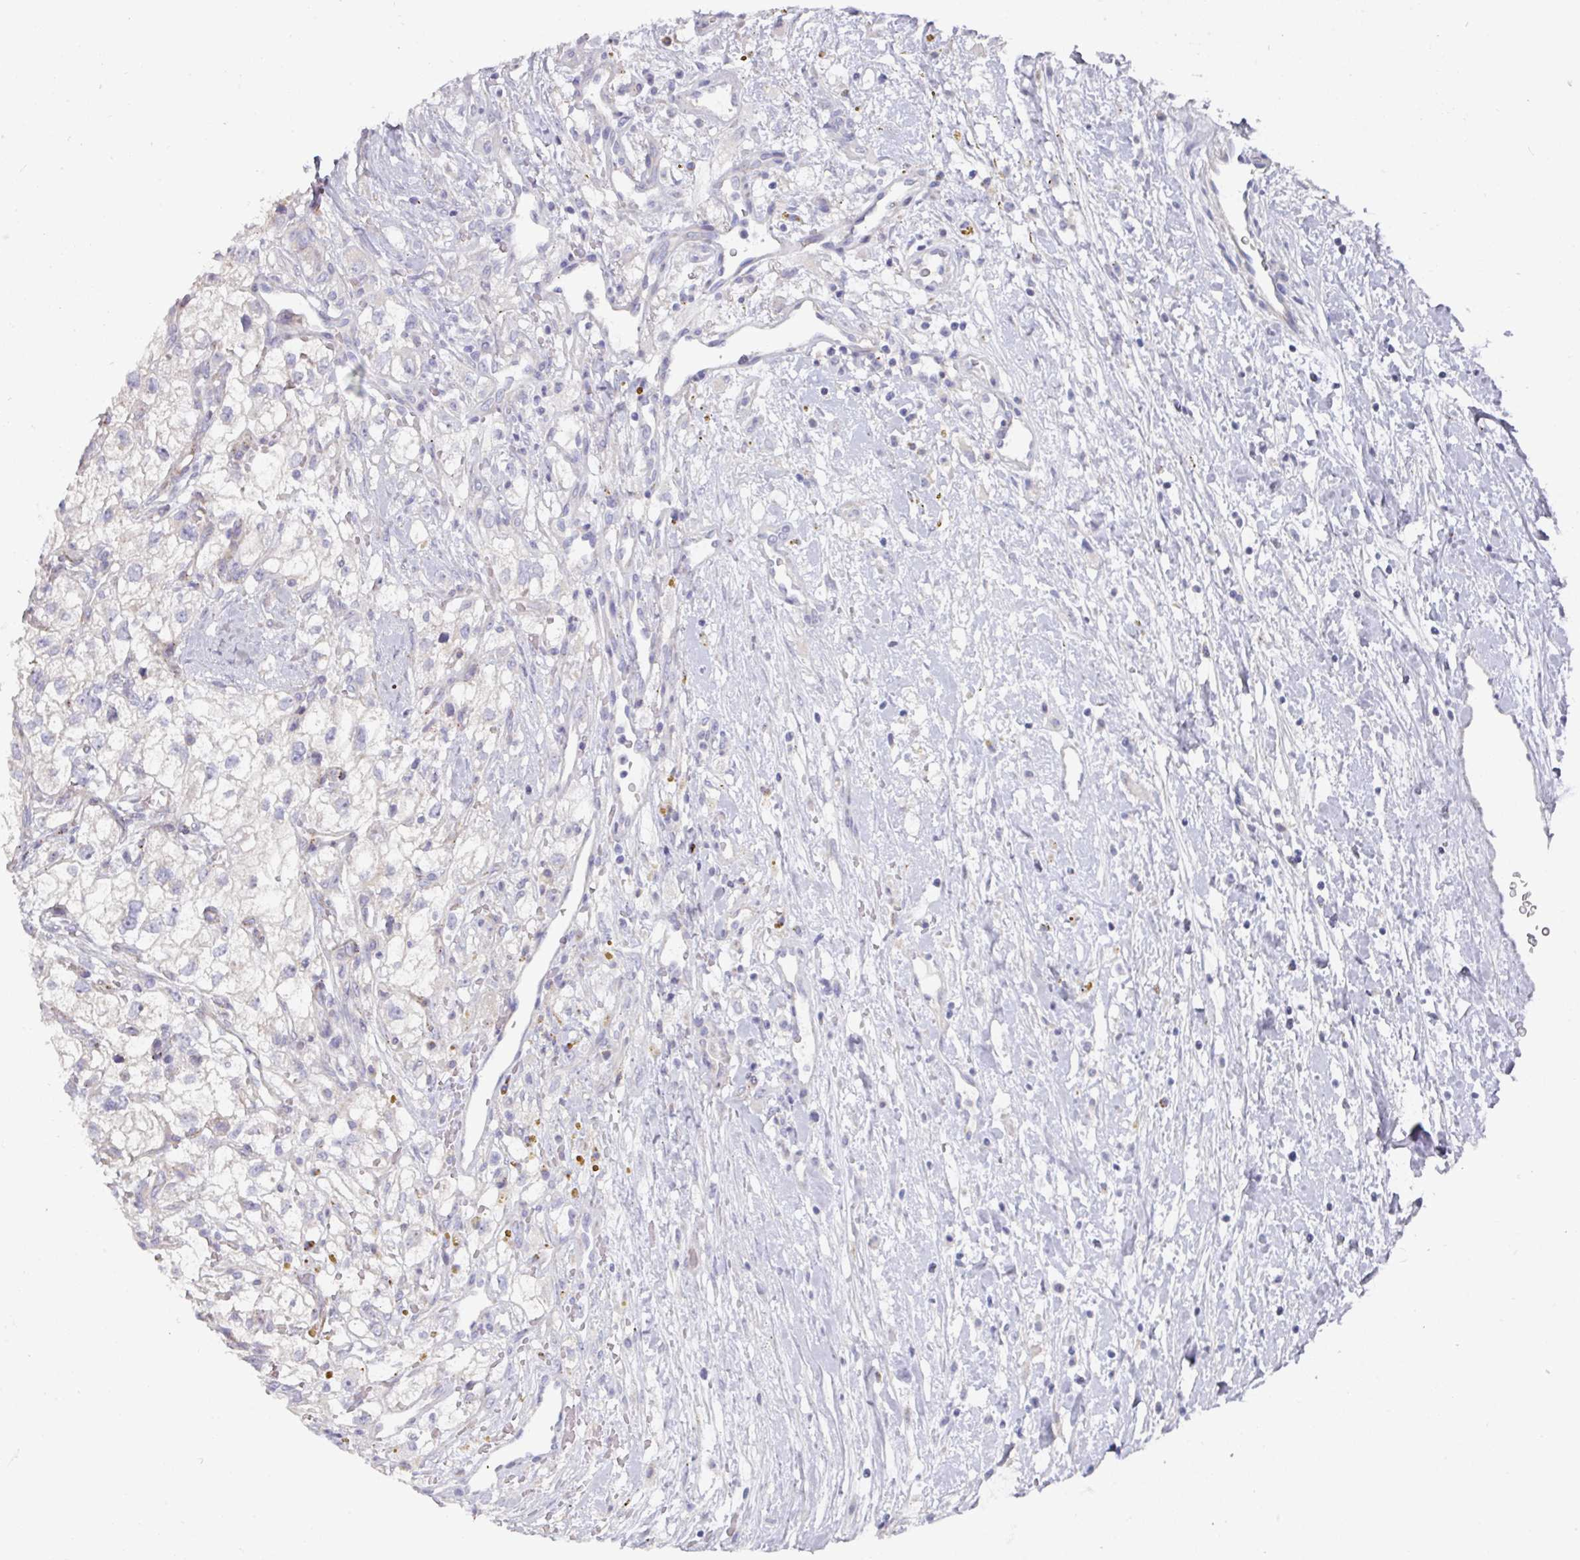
{"staining": {"intensity": "negative", "quantity": "none", "location": "none"}, "tissue": "renal cancer", "cell_type": "Tumor cells", "image_type": "cancer", "snomed": [{"axis": "morphology", "description": "Adenocarcinoma, NOS"}, {"axis": "topography", "description": "Kidney"}], "caption": "Immunohistochemistry (IHC) image of adenocarcinoma (renal) stained for a protein (brown), which demonstrates no staining in tumor cells. Nuclei are stained in blue.", "gene": "NT5C1A", "patient": {"sex": "male", "age": 59}}